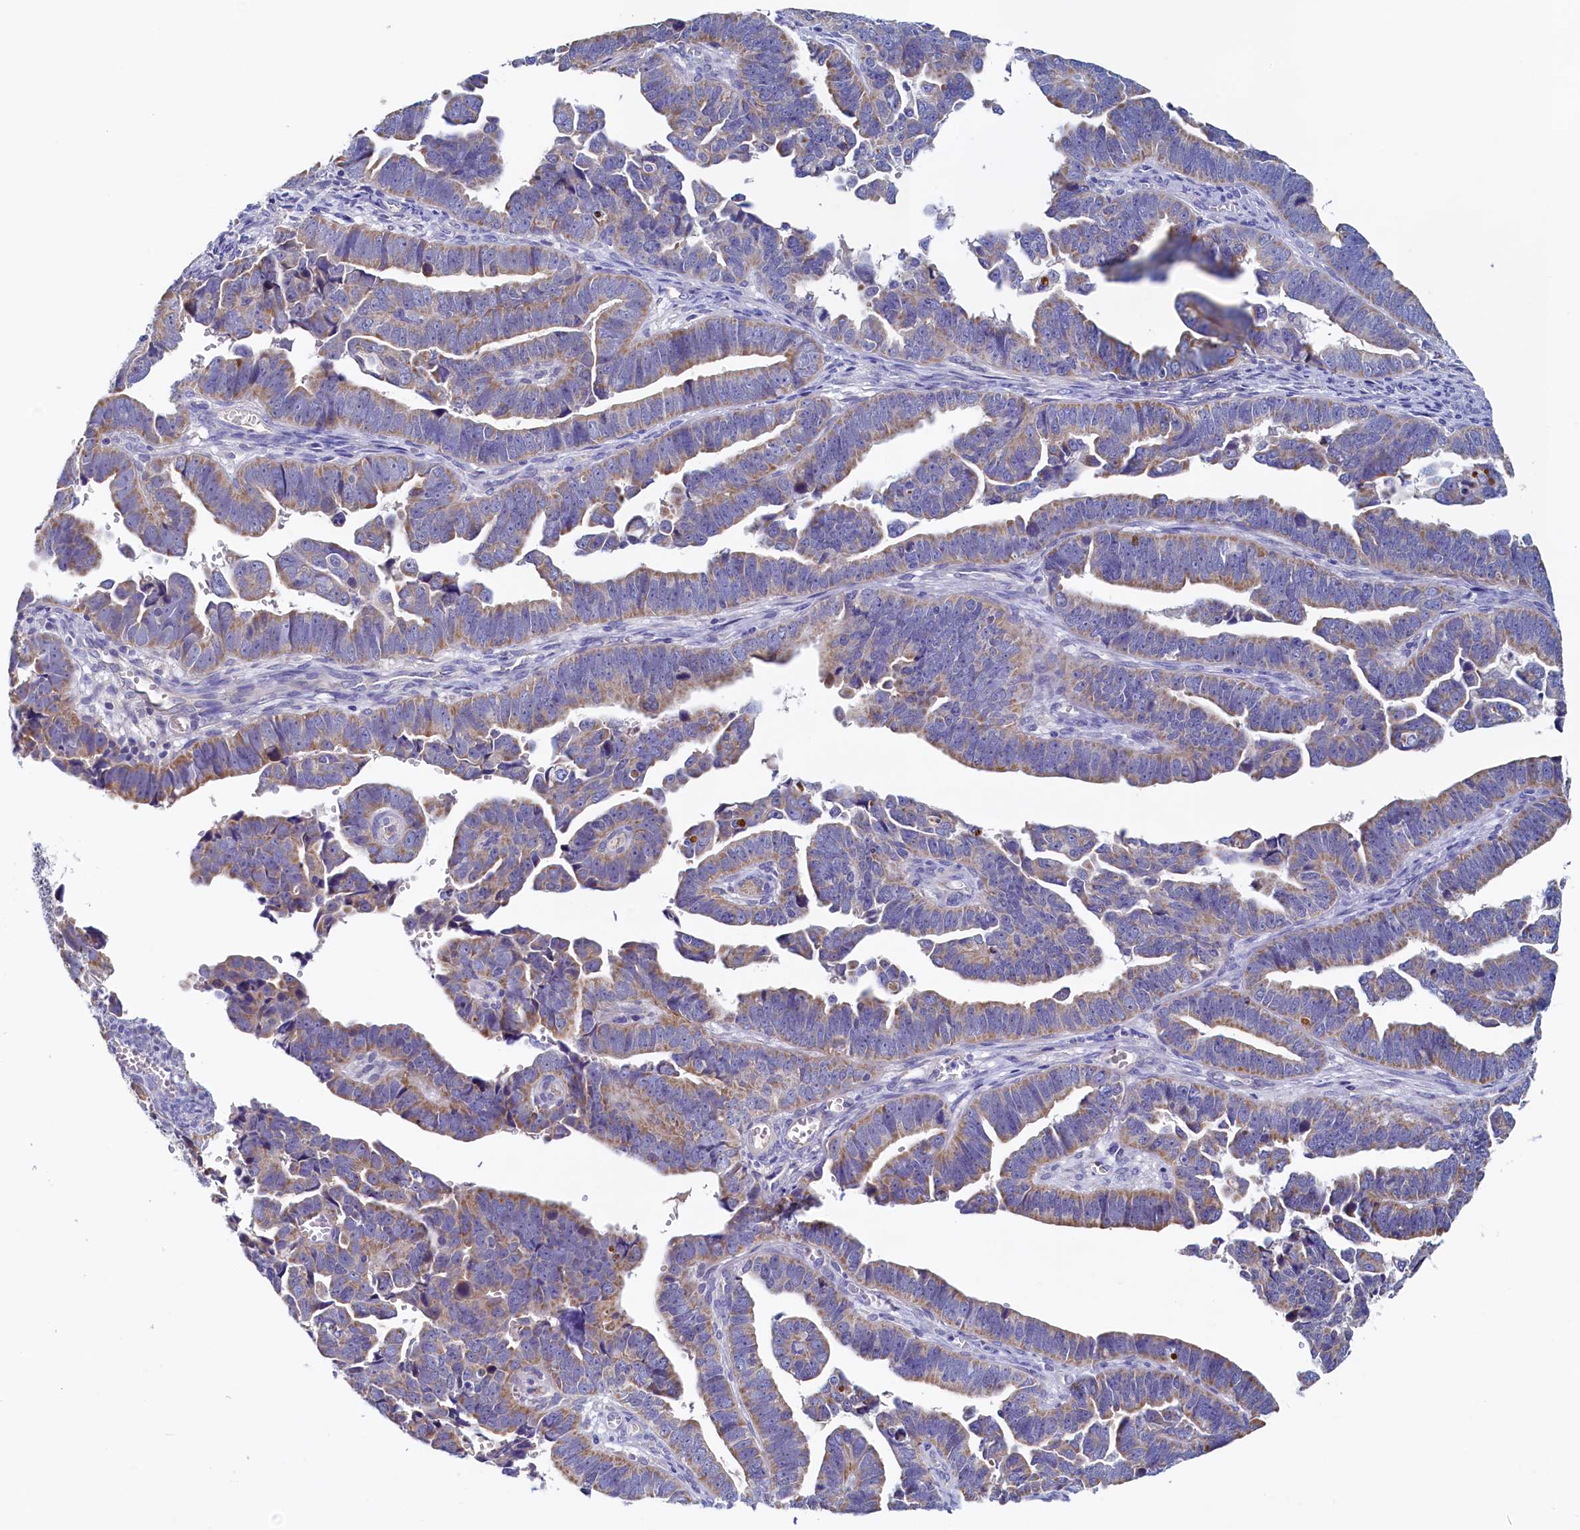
{"staining": {"intensity": "moderate", "quantity": ">75%", "location": "cytoplasmic/membranous"}, "tissue": "endometrial cancer", "cell_type": "Tumor cells", "image_type": "cancer", "snomed": [{"axis": "morphology", "description": "Adenocarcinoma, NOS"}, {"axis": "topography", "description": "Endometrium"}], "caption": "The immunohistochemical stain shows moderate cytoplasmic/membranous positivity in tumor cells of endometrial cancer (adenocarcinoma) tissue. (Stains: DAB in brown, nuclei in blue, Microscopy: brightfield microscopy at high magnification).", "gene": "DTD1", "patient": {"sex": "female", "age": 75}}